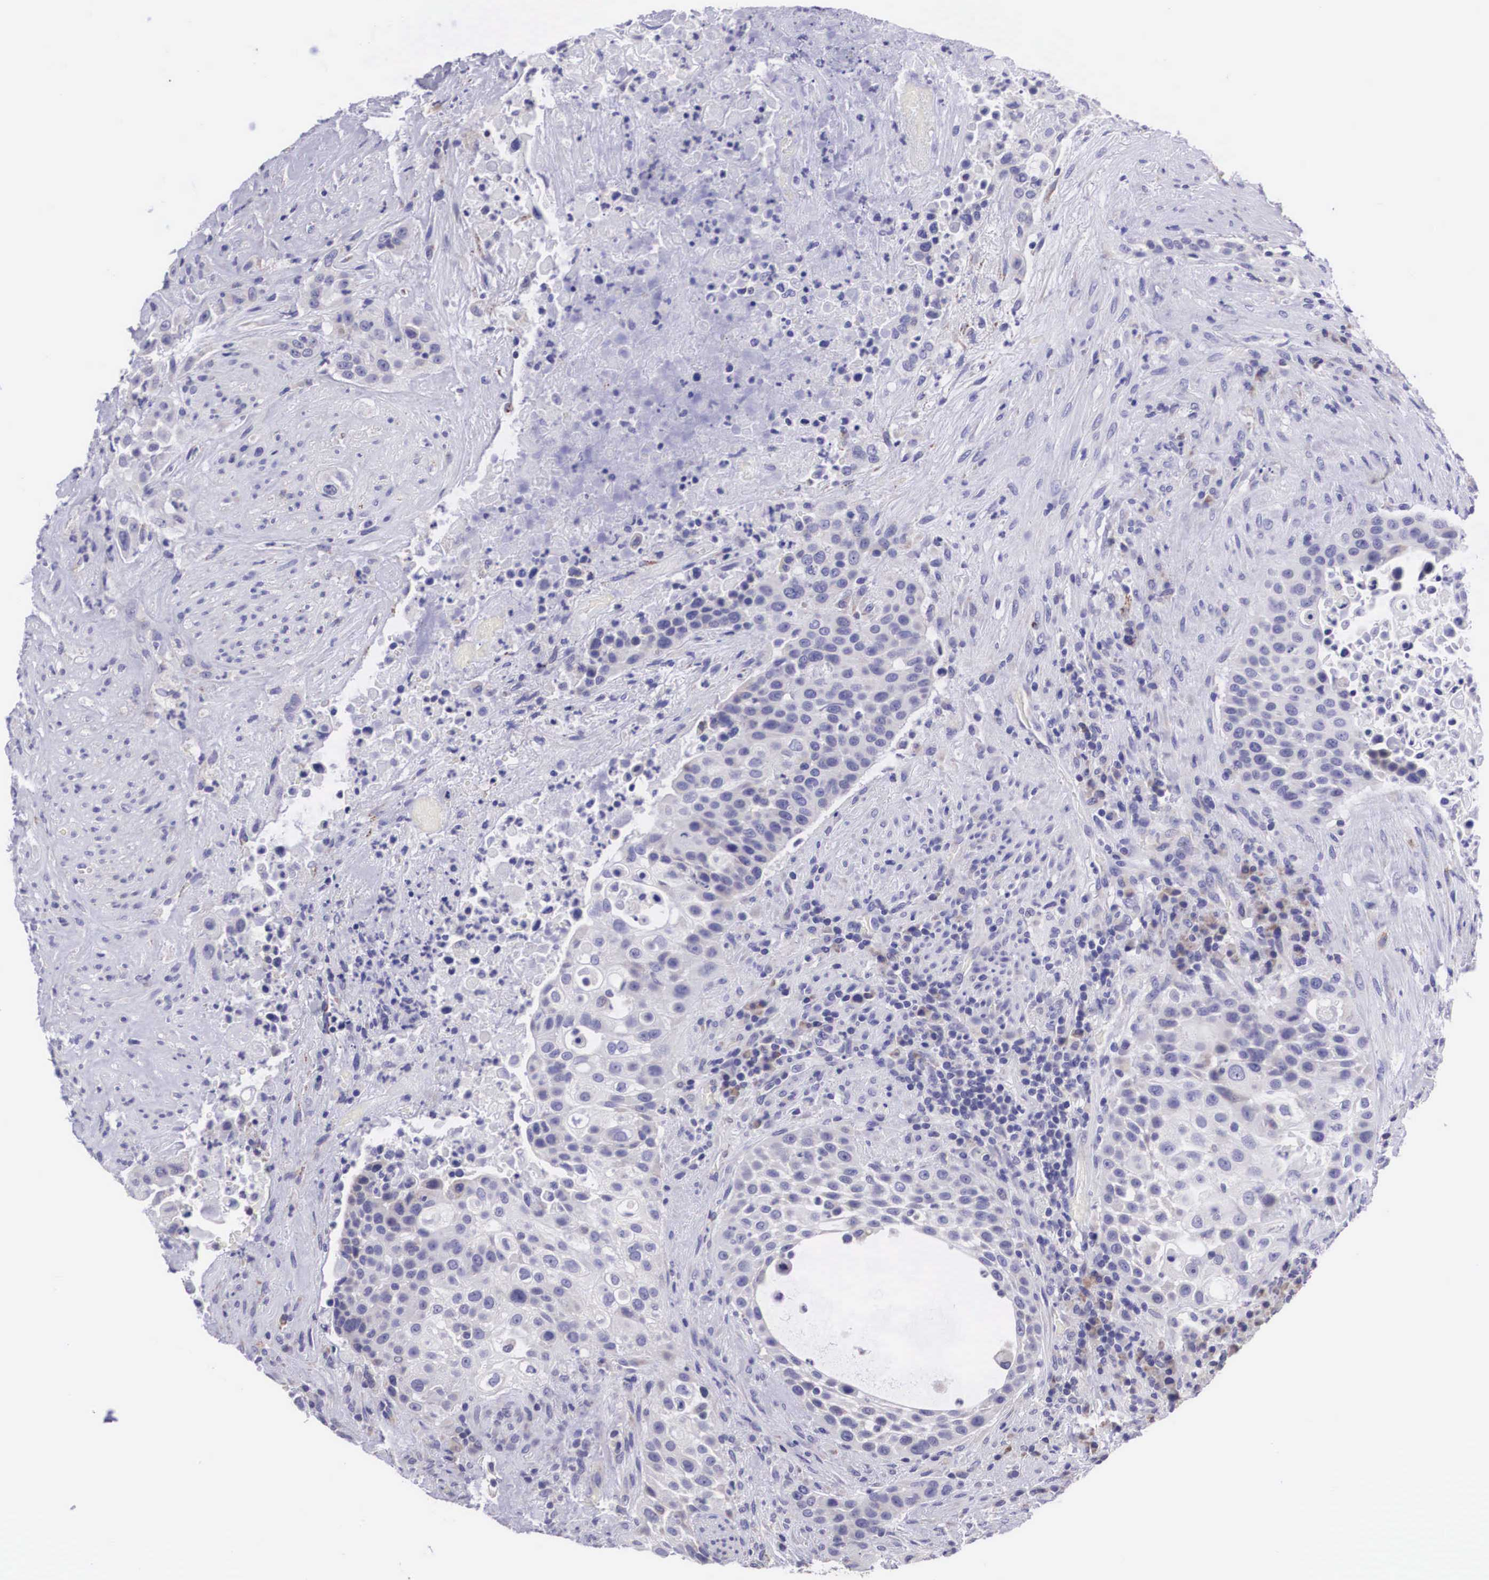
{"staining": {"intensity": "negative", "quantity": "none", "location": "none"}, "tissue": "urothelial cancer", "cell_type": "Tumor cells", "image_type": "cancer", "snomed": [{"axis": "morphology", "description": "Urothelial carcinoma, High grade"}, {"axis": "topography", "description": "Urinary bladder"}], "caption": "The immunohistochemistry (IHC) photomicrograph has no significant positivity in tumor cells of urothelial cancer tissue. (DAB immunohistochemistry (IHC), high magnification).", "gene": "ARG2", "patient": {"sex": "male", "age": 74}}